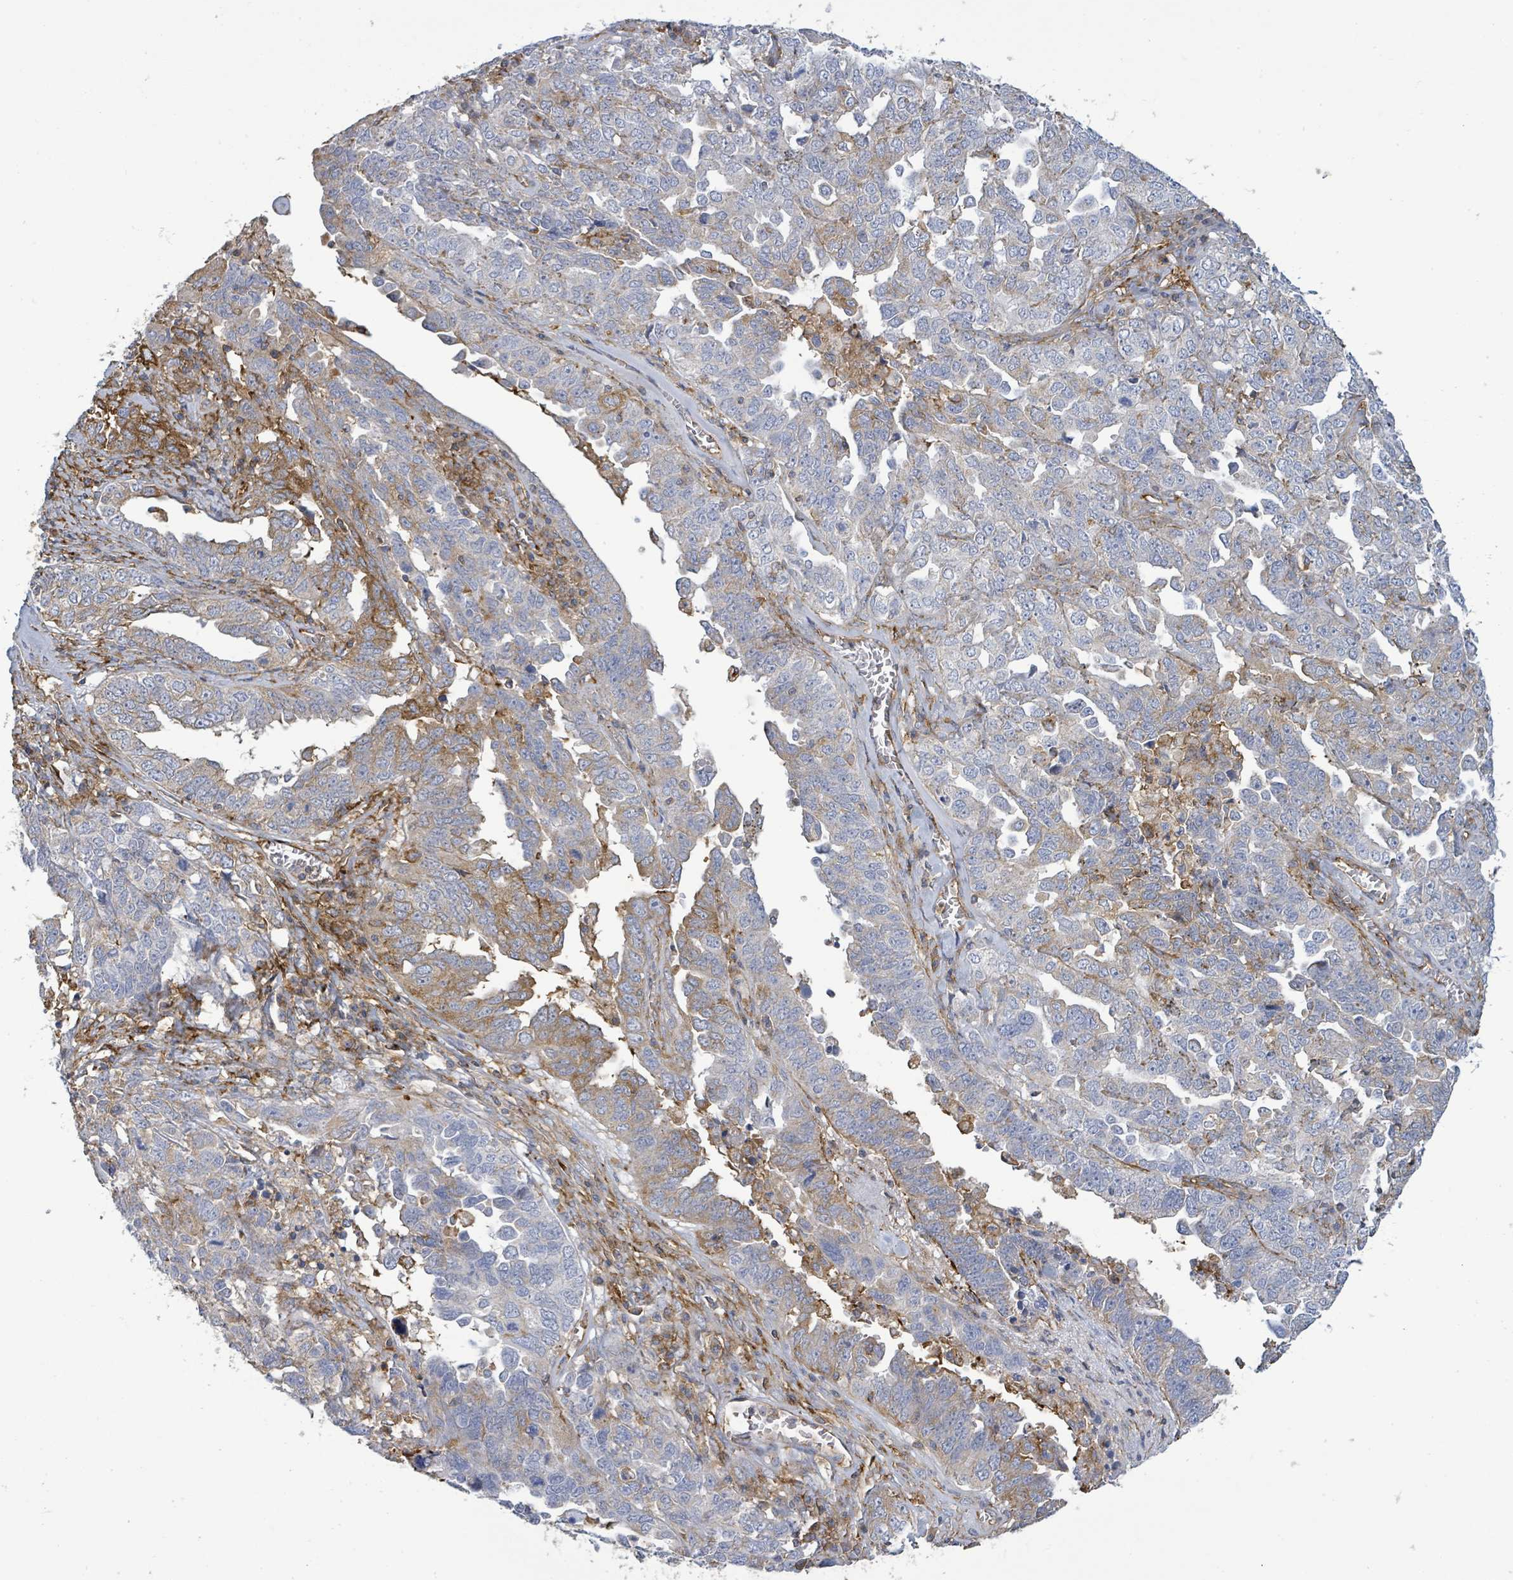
{"staining": {"intensity": "moderate", "quantity": "<25%", "location": "cytoplasmic/membranous"}, "tissue": "ovarian cancer", "cell_type": "Tumor cells", "image_type": "cancer", "snomed": [{"axis": "morphology", "description": "Carcinoma, endometroid"}, {"axis": "topography", "description": "Ovary"}], "caption": "Moderate cytoplasmic/membranous protein expression is identified in about <25% of tumor cells in endometroid carcinoma (ovarian). (DAB IHC, brown staining for protein, blue staining for nuclei).", "gene": "EGFL7", "patient": {"sex": "female", "age": 62}}